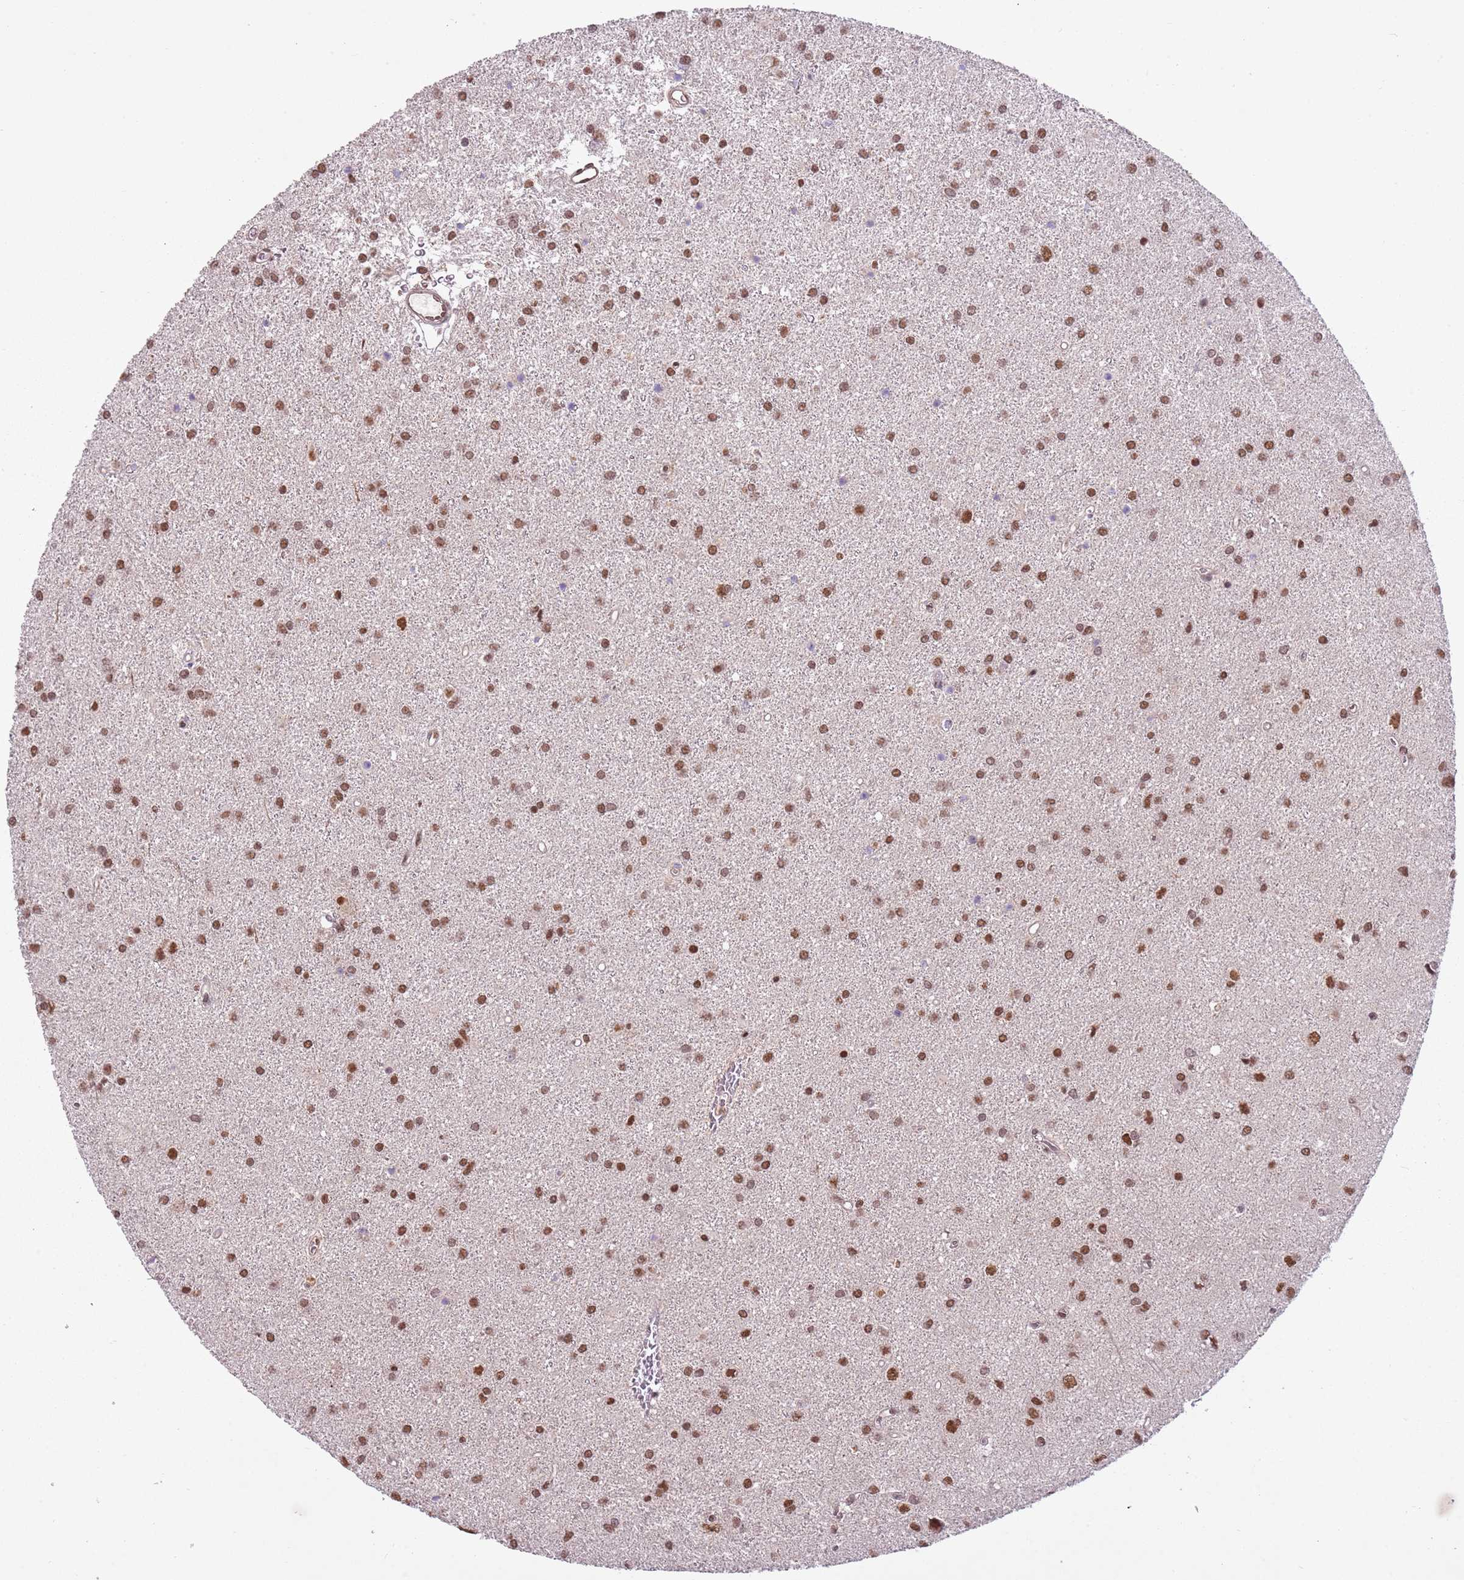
{"staining": {"intensity": "moderate", "quantity": ">75%", "location": "nuclear"}, "tissue": "glioma", "cell_type": "Tumor cells", "image_type": "cancer", "snomed": [{"axis": "morphology", "description": "Glioma, malignant, High grade"}, {"axis": "topography", "description": "Brain"}], "caption": "The histopathology image shows a brown stain indicating the presence of a protein in the nuclear of tumor cells in malignant glioma (high-grade).", "gene": "FAM120AOS", "patient": {"sex": "female", "age": 50}}